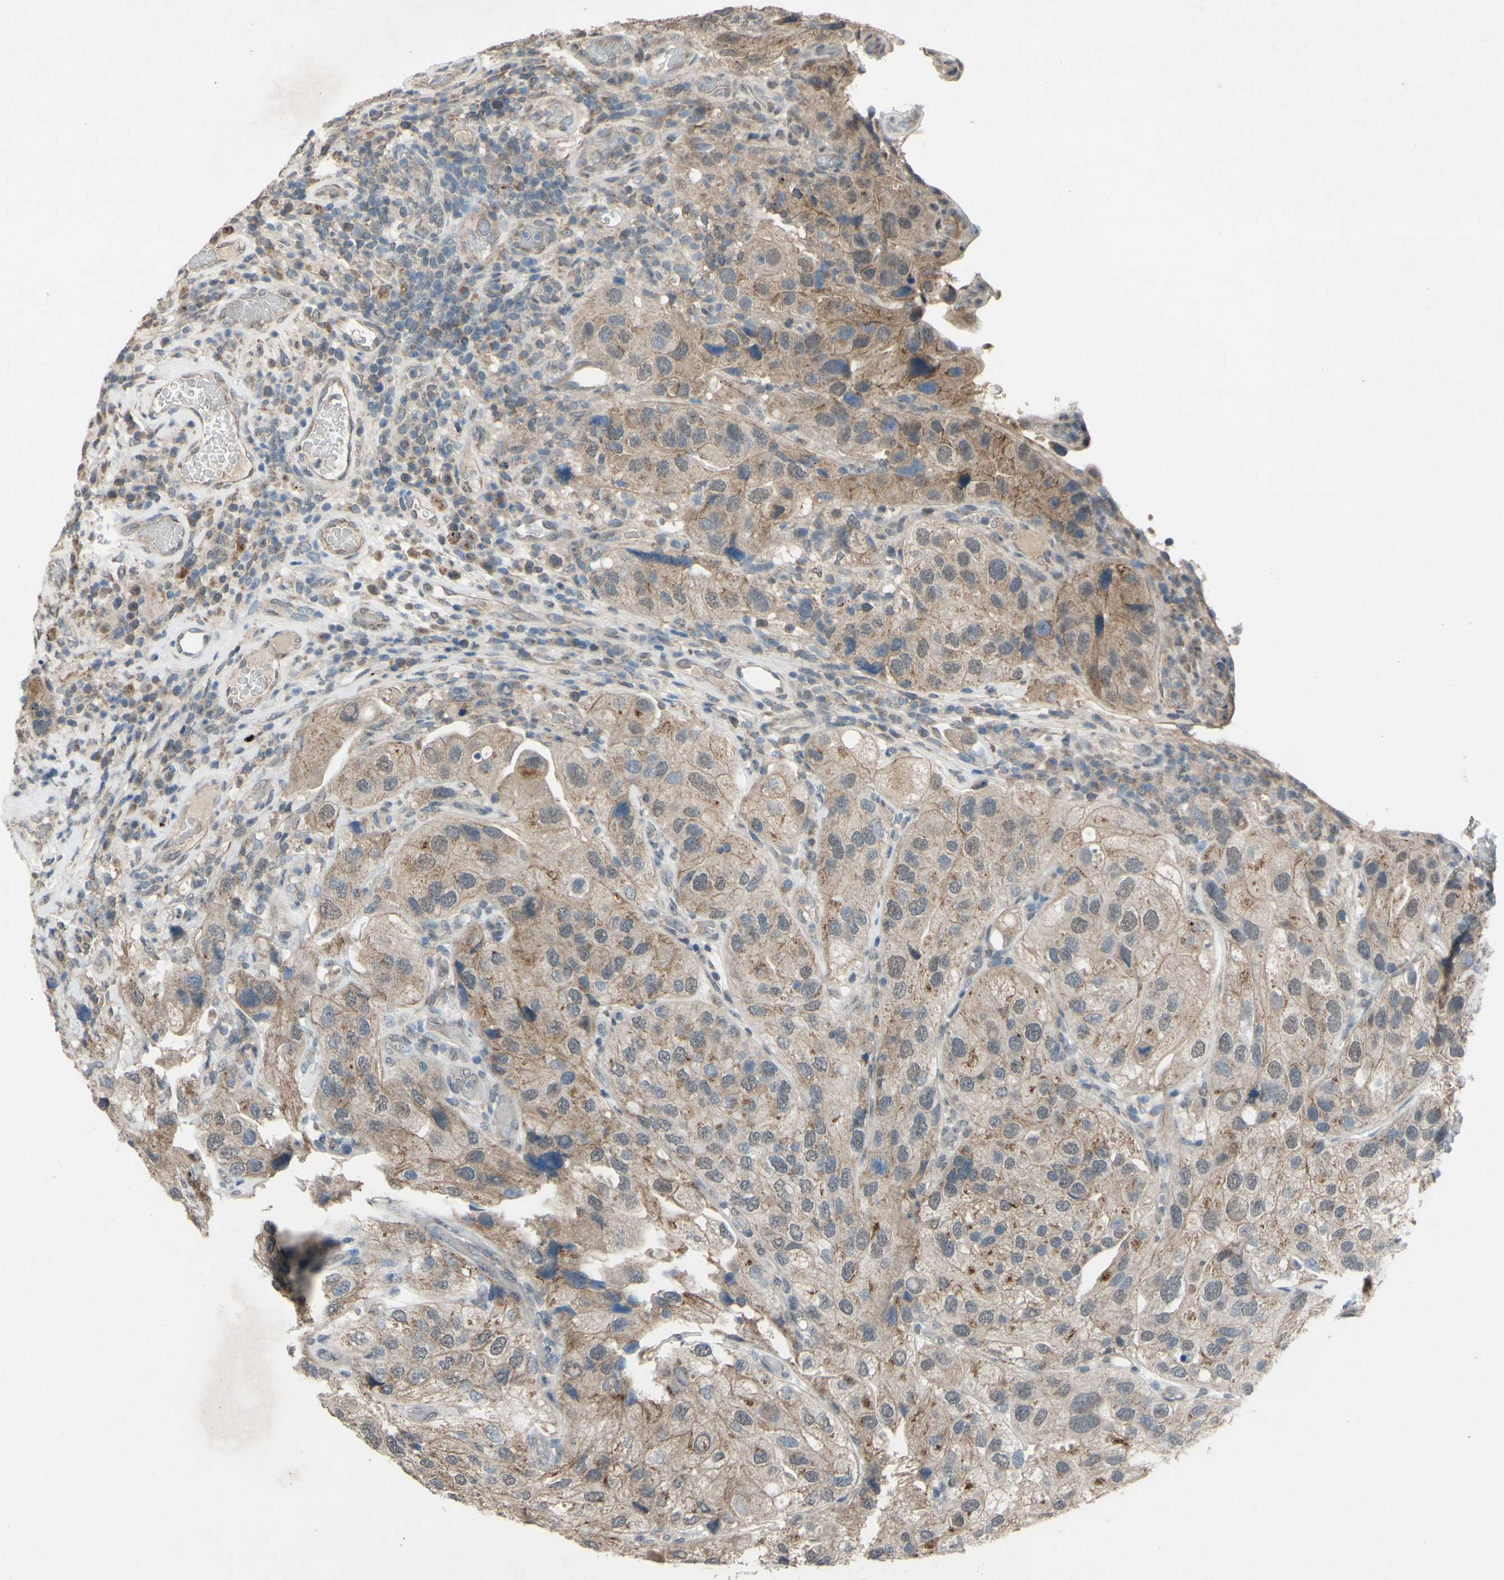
{"staining": {"intensity": "moderate", "quantity": ">75%", "location": "cytoplasmic/membranous"}, "tissue": "urothelial cancer", "cell_type": "Tumor cells", "image_type": "cancer", "snomed": [{"axis": "morphology", "description": "Urothelial carcinoma, High grade"}, {"axis": "topography", "description": "Urinary bladder"}], "caption": "The micrograph demonstrates a brown stain indicating the presence of a protein in the cytoplasmic/membranous of tumor cells in urothelial carcinoma (high-grade). The staining was performed using DAB (3,3'-diaminobenzidine) to visualize the protein expression in brown, while the nuclei were stained in blue with hematoxylin (Magnification: 20x).", "gene": "CDCP1", "patient": {"sex": "female", "age": 64}}